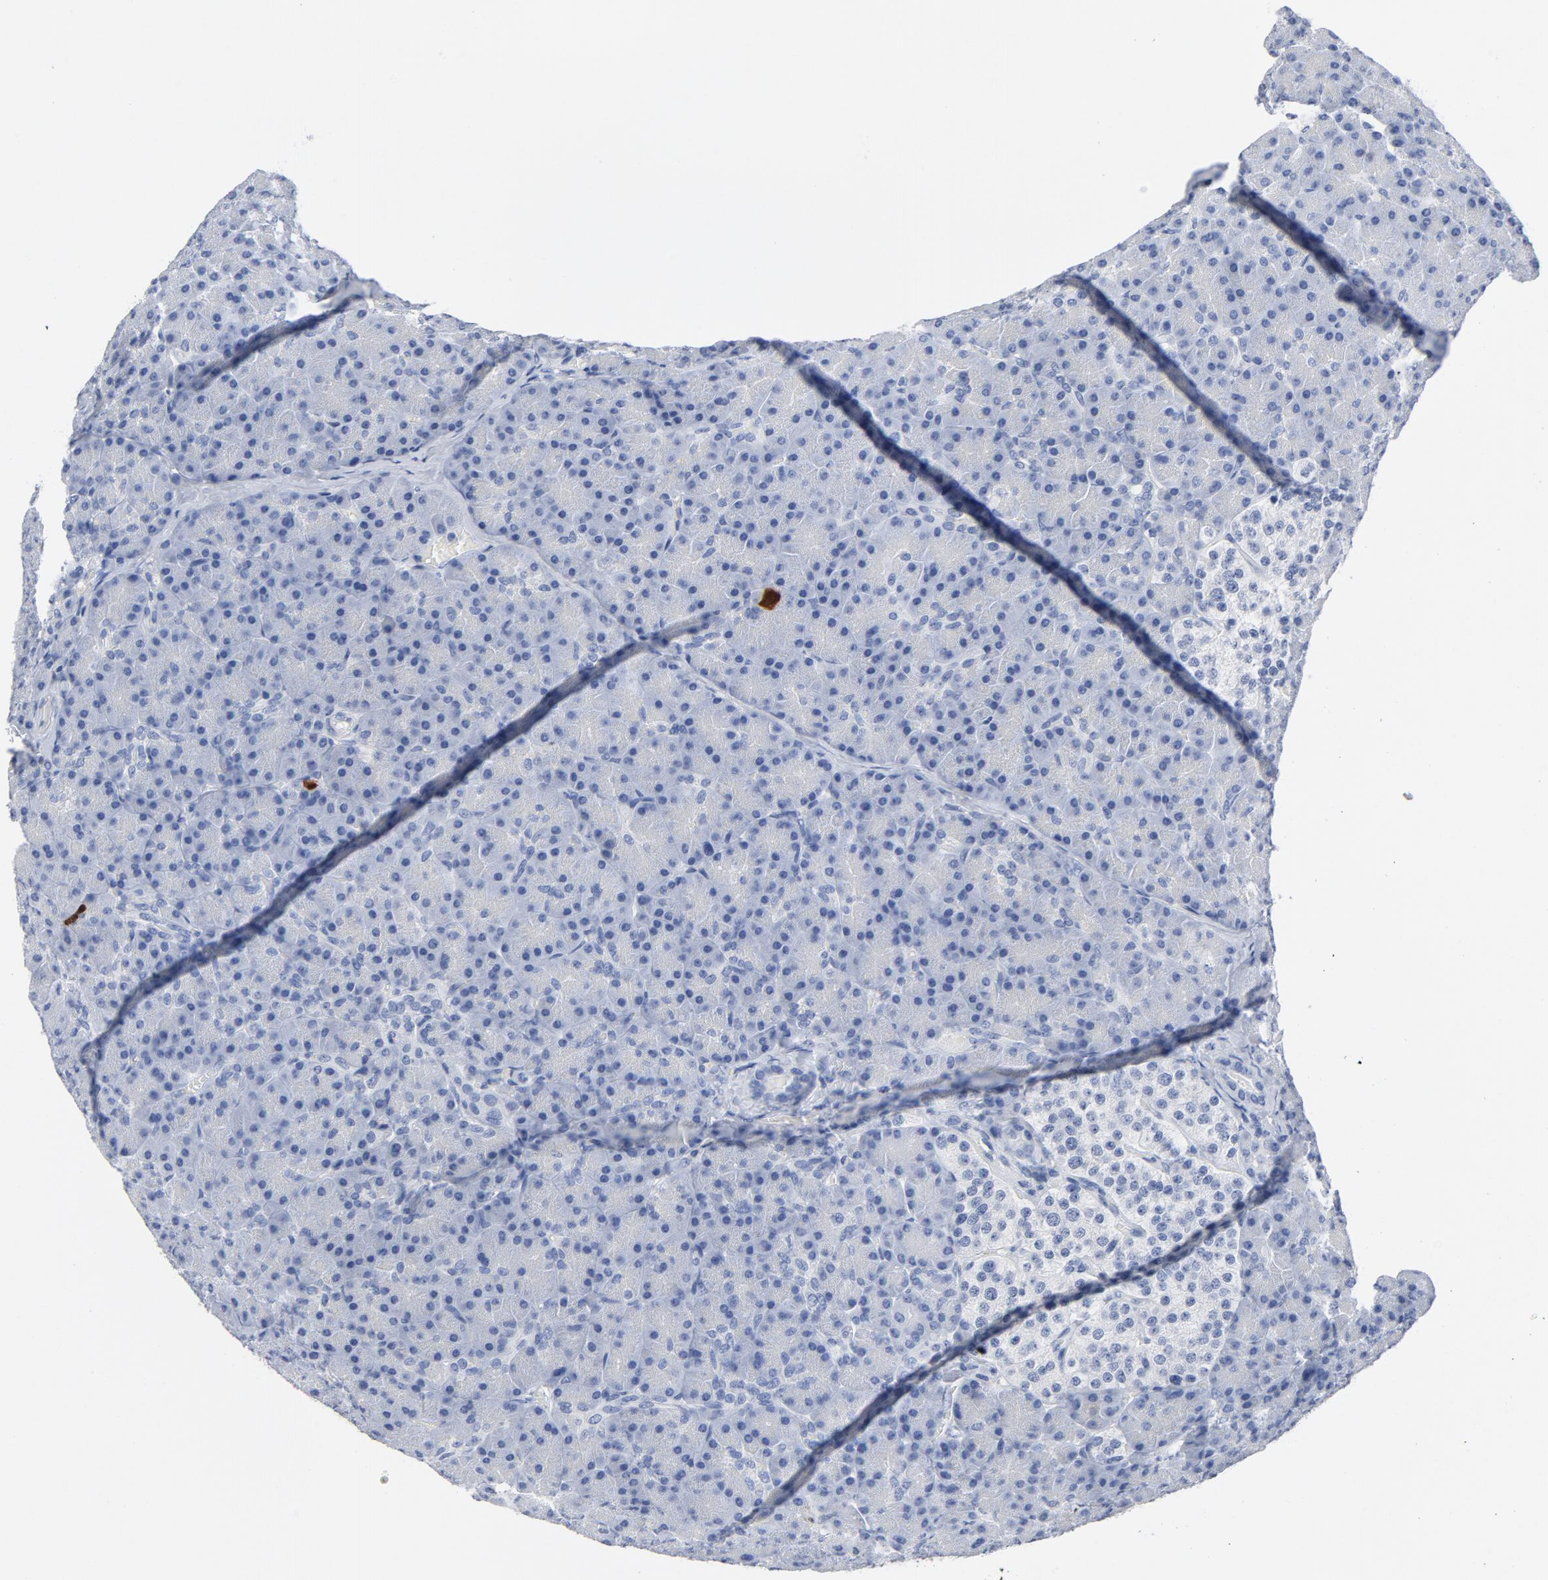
{"staining": {"intensity": "negative", "quantity": "none", "location": "none"}, "tissue": "pancreas", "cell_type": "Exocrine glandular cells", "image_type": "normal", "snomed": [{"axis": "morphology", "description": "Normal tissue, NOS"}, {"axis": "topography", "description": "Pancreas"}], "caption": "Photomicrograph shows no significant protein positivity in exocrine glandular cells of normal pancreas.", "gene": "CDC20", "patient": {"sex": "female", "age": 43}}